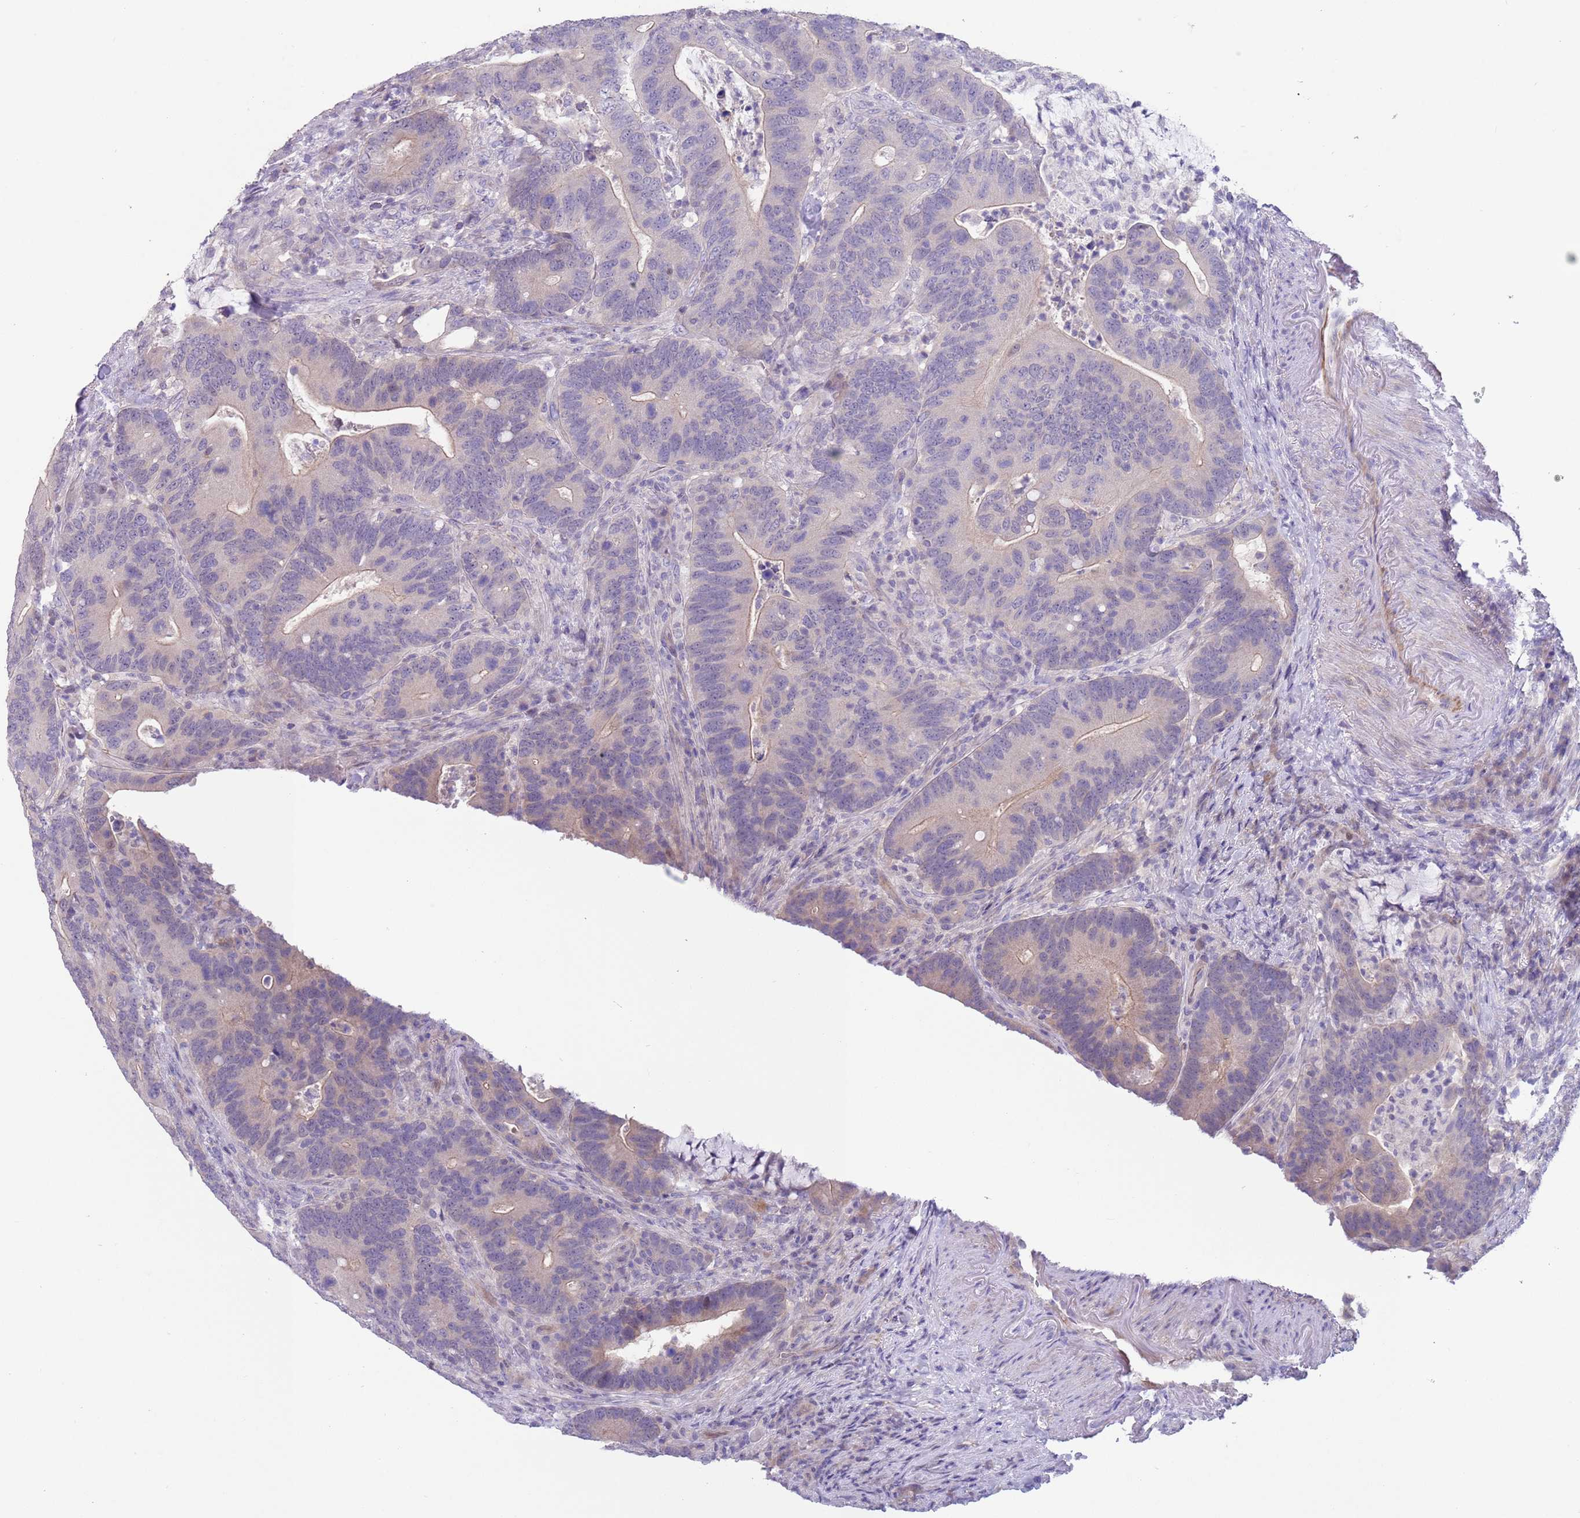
{"staining": {"intensity": "weak", "quantity": "<25%", "location": "cytoplasmic/membranous"}, "tissue": "colorectal cancer", "cell_type": "Tumor cells", "image_type": "cancer", "snomed": [{"axis": "morphology", "description": "Adenocarcinoma, NOS"}, {"axis": "topography", "description": "Colon"}], "caption": "IHC of human colorectal cancer displays no staining in tumor cells.", "gene": "ZNF14", "patient": {"sex": "female", "age": 66}}